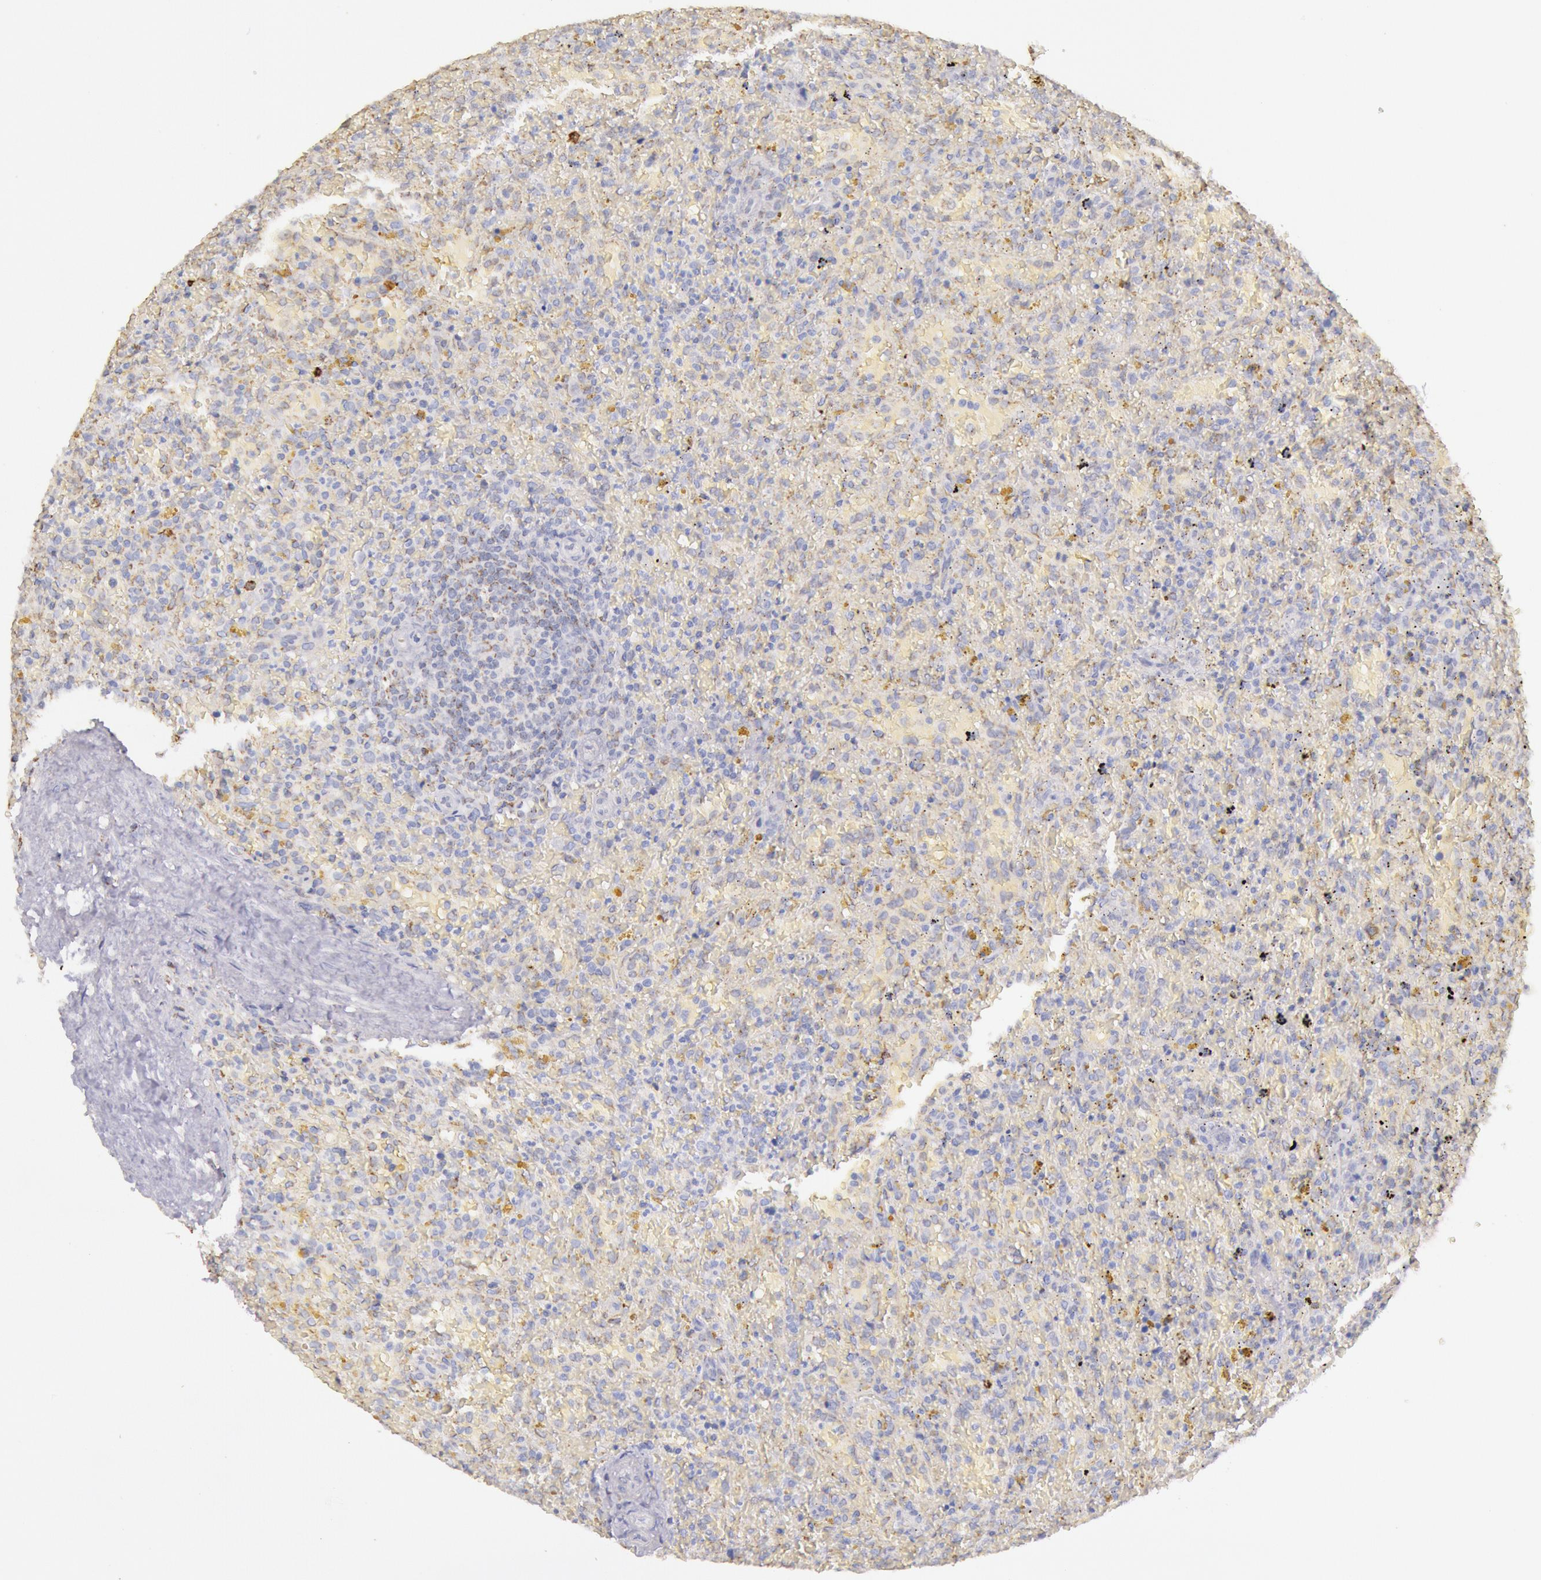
{"staining": {"intensity": "weak", "quantity": "25%-75%", "location": "cytoplasmic/membranous"}, "tissue": "lymphoma", "cell_type": "Tumor cells", "image_type": "cancer", "snomed": [{"axis": "morphology", "description": "Malignant lymphoma, non-Hodgkin's type, High grade"}, {"axis": "topography", "description": "Spleen"}, {"axis": "topography", "description": "Lymph node"}], "caption": "Immunohistochemical staining of lymphoma shows low levels of weak cytoplasmic/membranous protein staining in approximately 25%-75% of tumor cells. (Brightfield microscopy of DAB IHC at high magnification).", "gene": "FRMD6", "patient": {"sex": "female", "age": 70}}